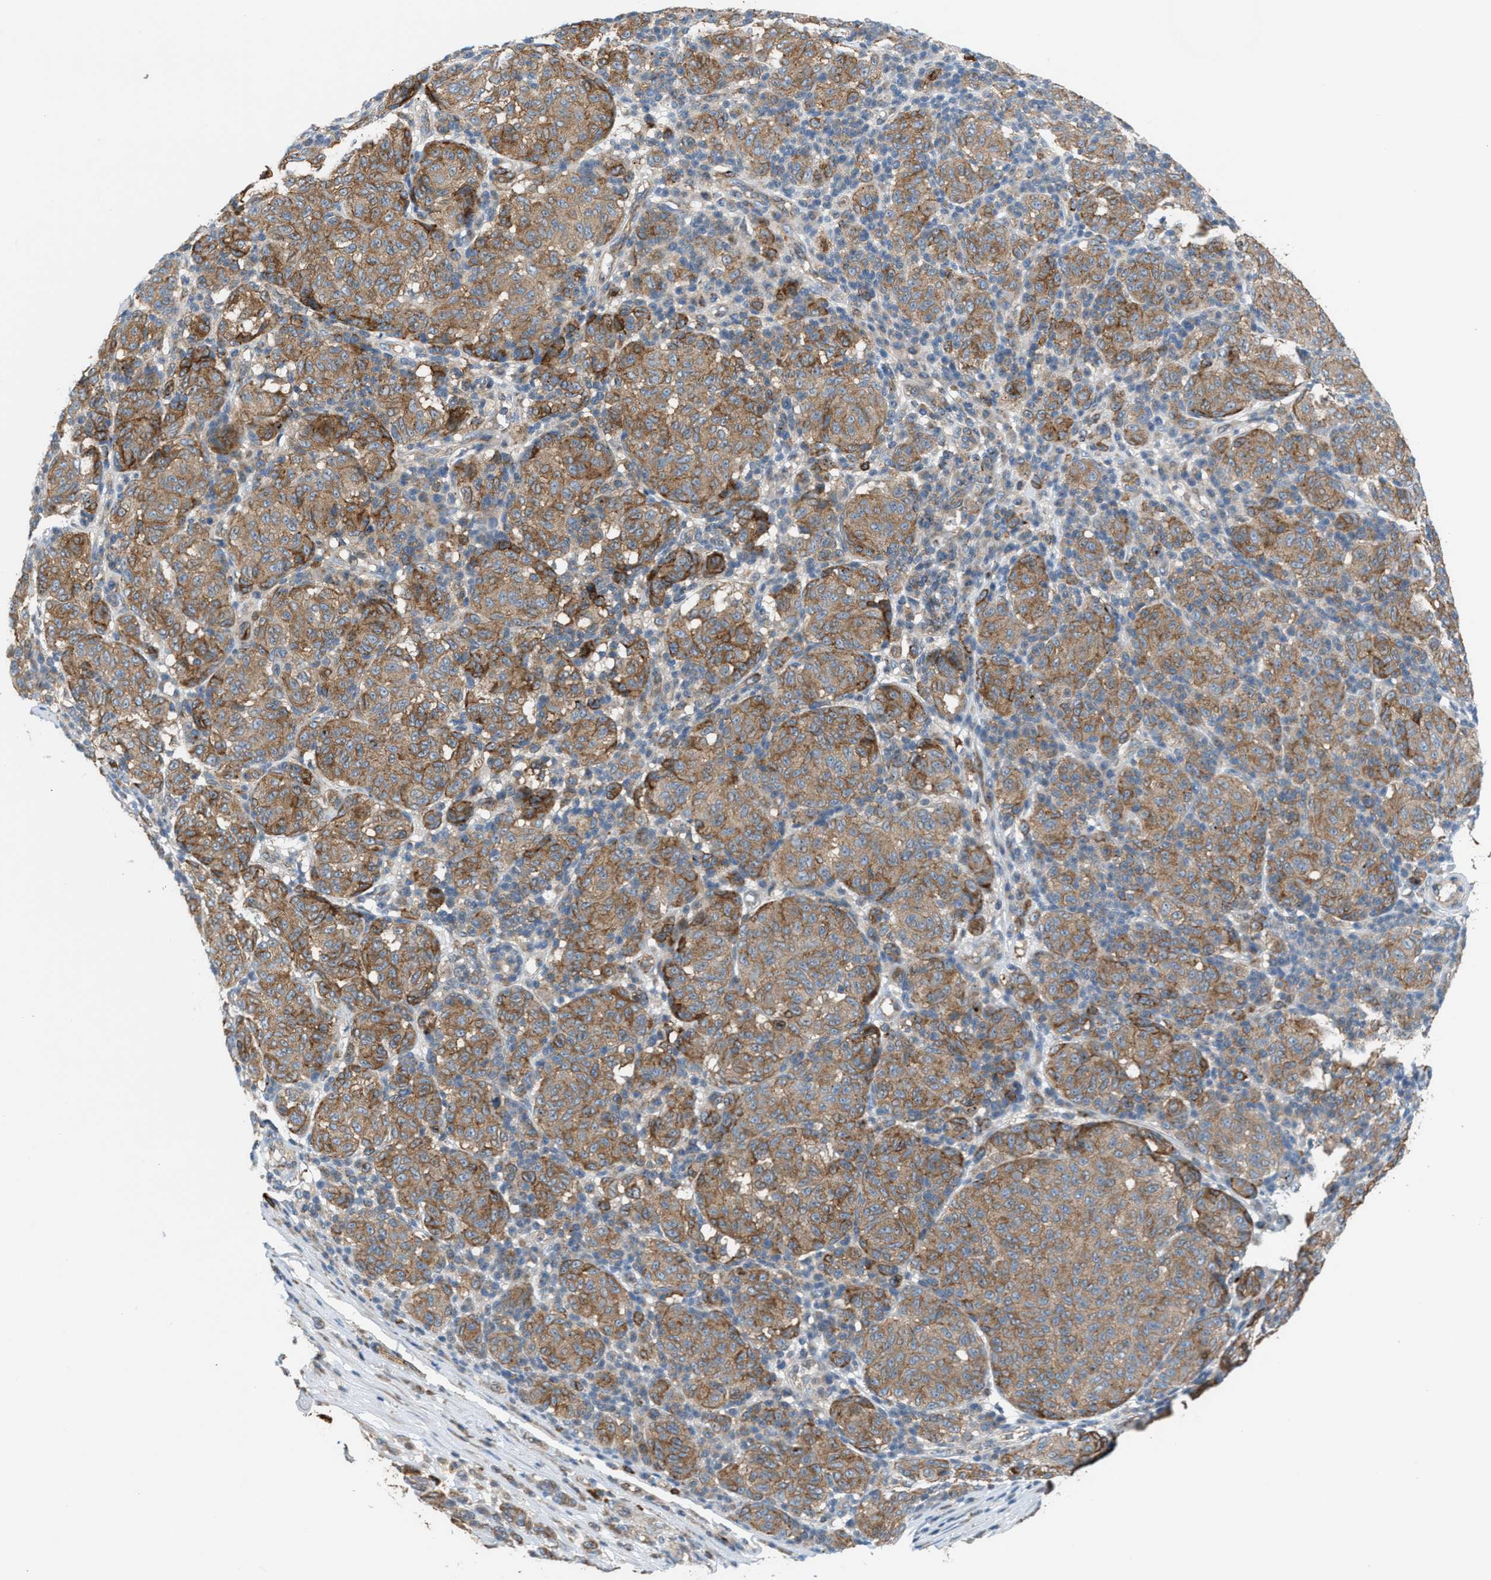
{"staining": {"intensity": "moderate", "quantity": ">75%", "location": "cytoplasmic/membranous"}, "tissue": "melanoma", "cell_type": "Tumor cells", "image_type": "cancer", "snomed": [{"axis": "morphology", "description": "Malignant melanoma, NOS"}, {"axis": "topography", "description": "Skin"}], "caption": "A medium amount of moderate cytoplasmic/membranous positivity is present in about >75% of tumor cells in melanoma tissue. The staining was performed using DAB (3,3'-diaminobenzidine), with brown indicating positive protein expression. Nuclei are stained blue with hematoxylin.", "gene": "PDCL", "patient": {"sex": "male", "age": 59}}